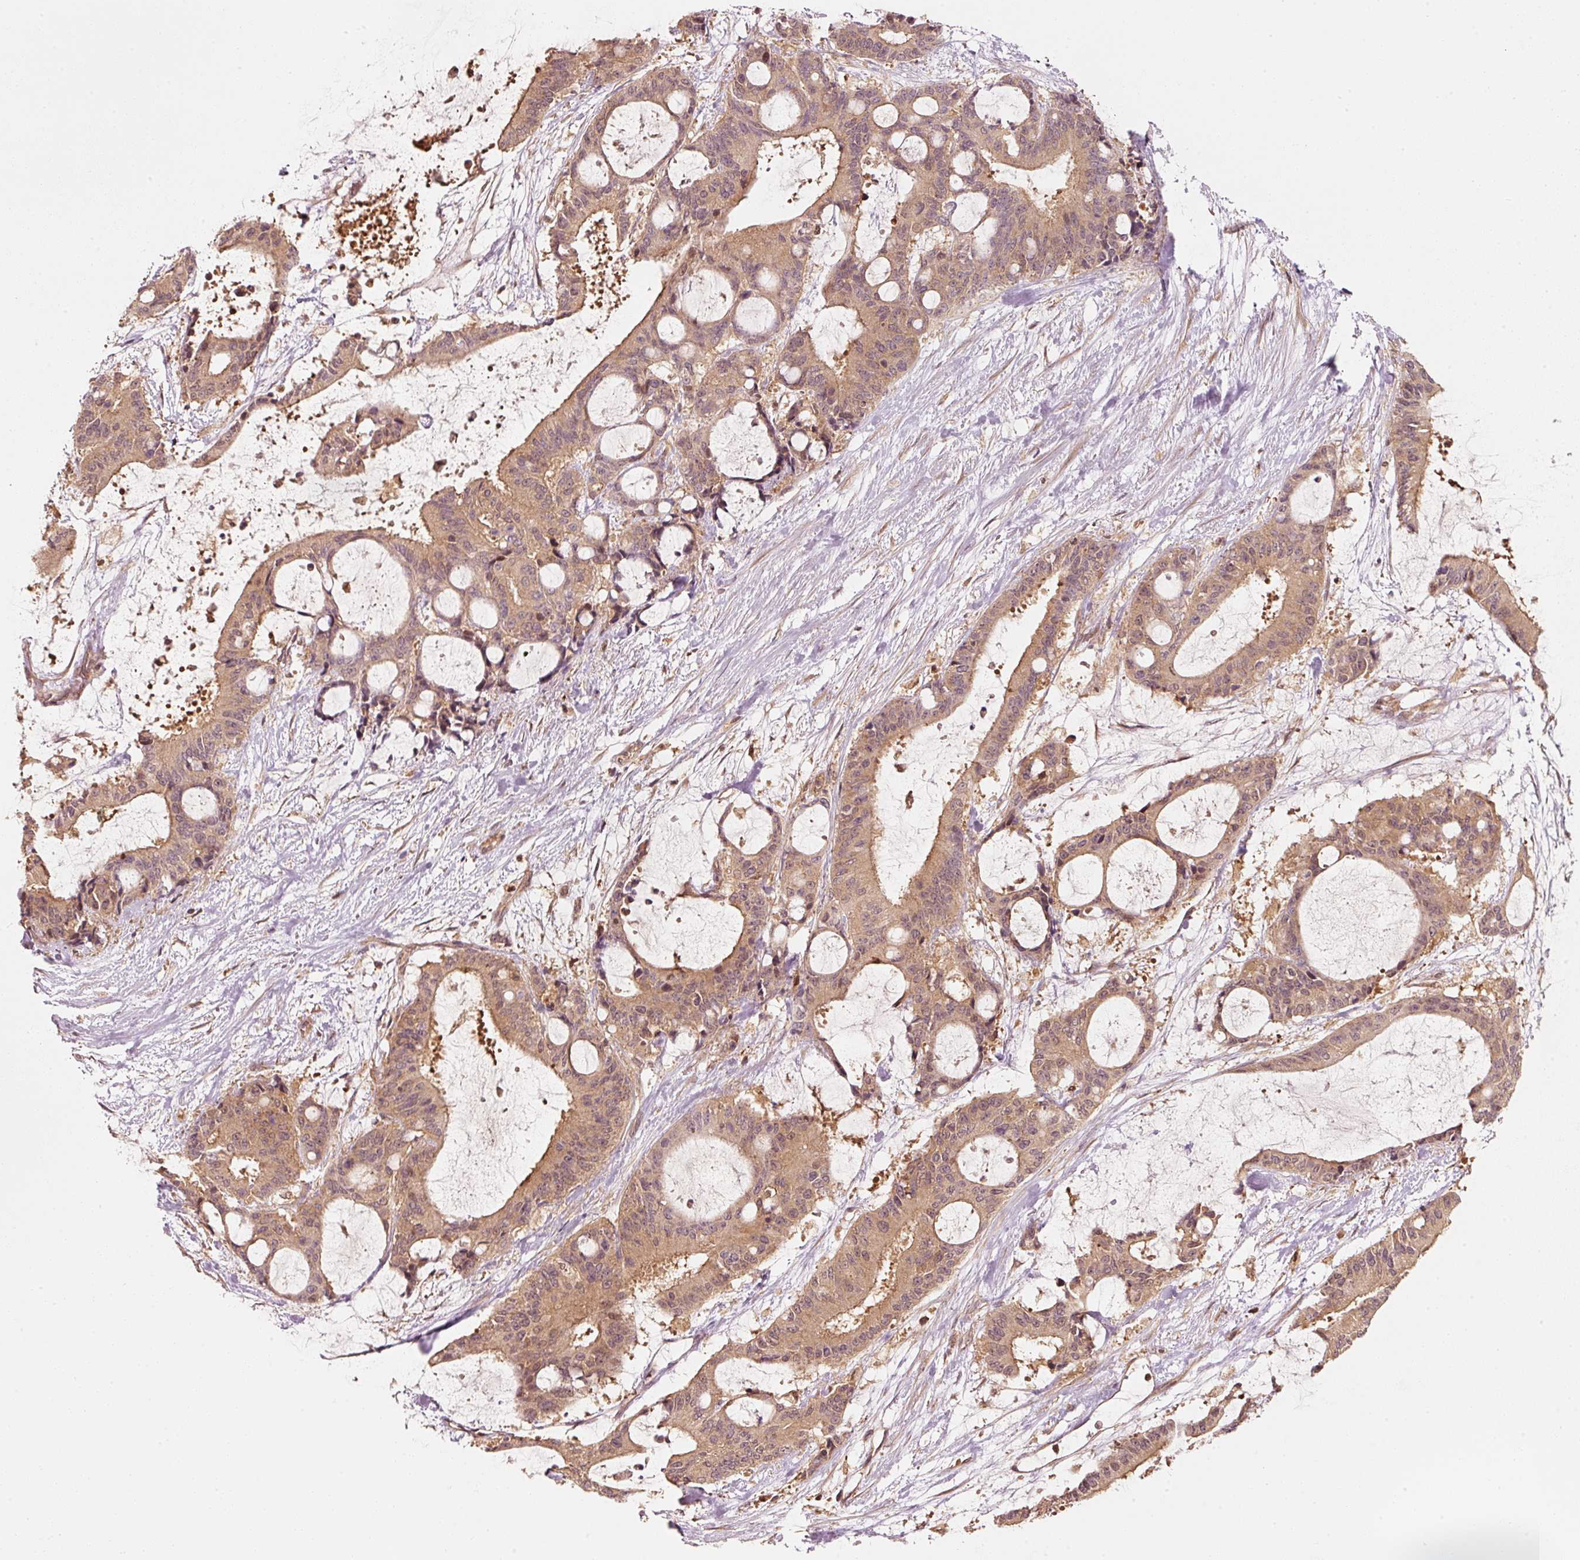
{"staining": {"intensity": "moderate", "quantity": ">75%", "location": "cytoplasmic/membranous"}, "tissue": "liver cancer", "cell_type": "Tumor cells", "image_type": "cancer", "snomed": [{"axis": "morphology", "description": "Normal tissue, NOS"}, {"axis": "morphology", "description": "Cholangiocarcinoma"}, {"axis": "topography", "description": "Liver"}, {"axis": "topography", "description": "Peripheral nerve tissue"}], "caption": "This micrograph exhibits liver cancer stained with IHC to label a protein in brown. The cytoplasmic/membranous of tumor cells show moderate positivity for the protein. Nuclei are counter-stained blue.", "gene": "RRAS2", "patient": {"sex": "female", "age": 73}}